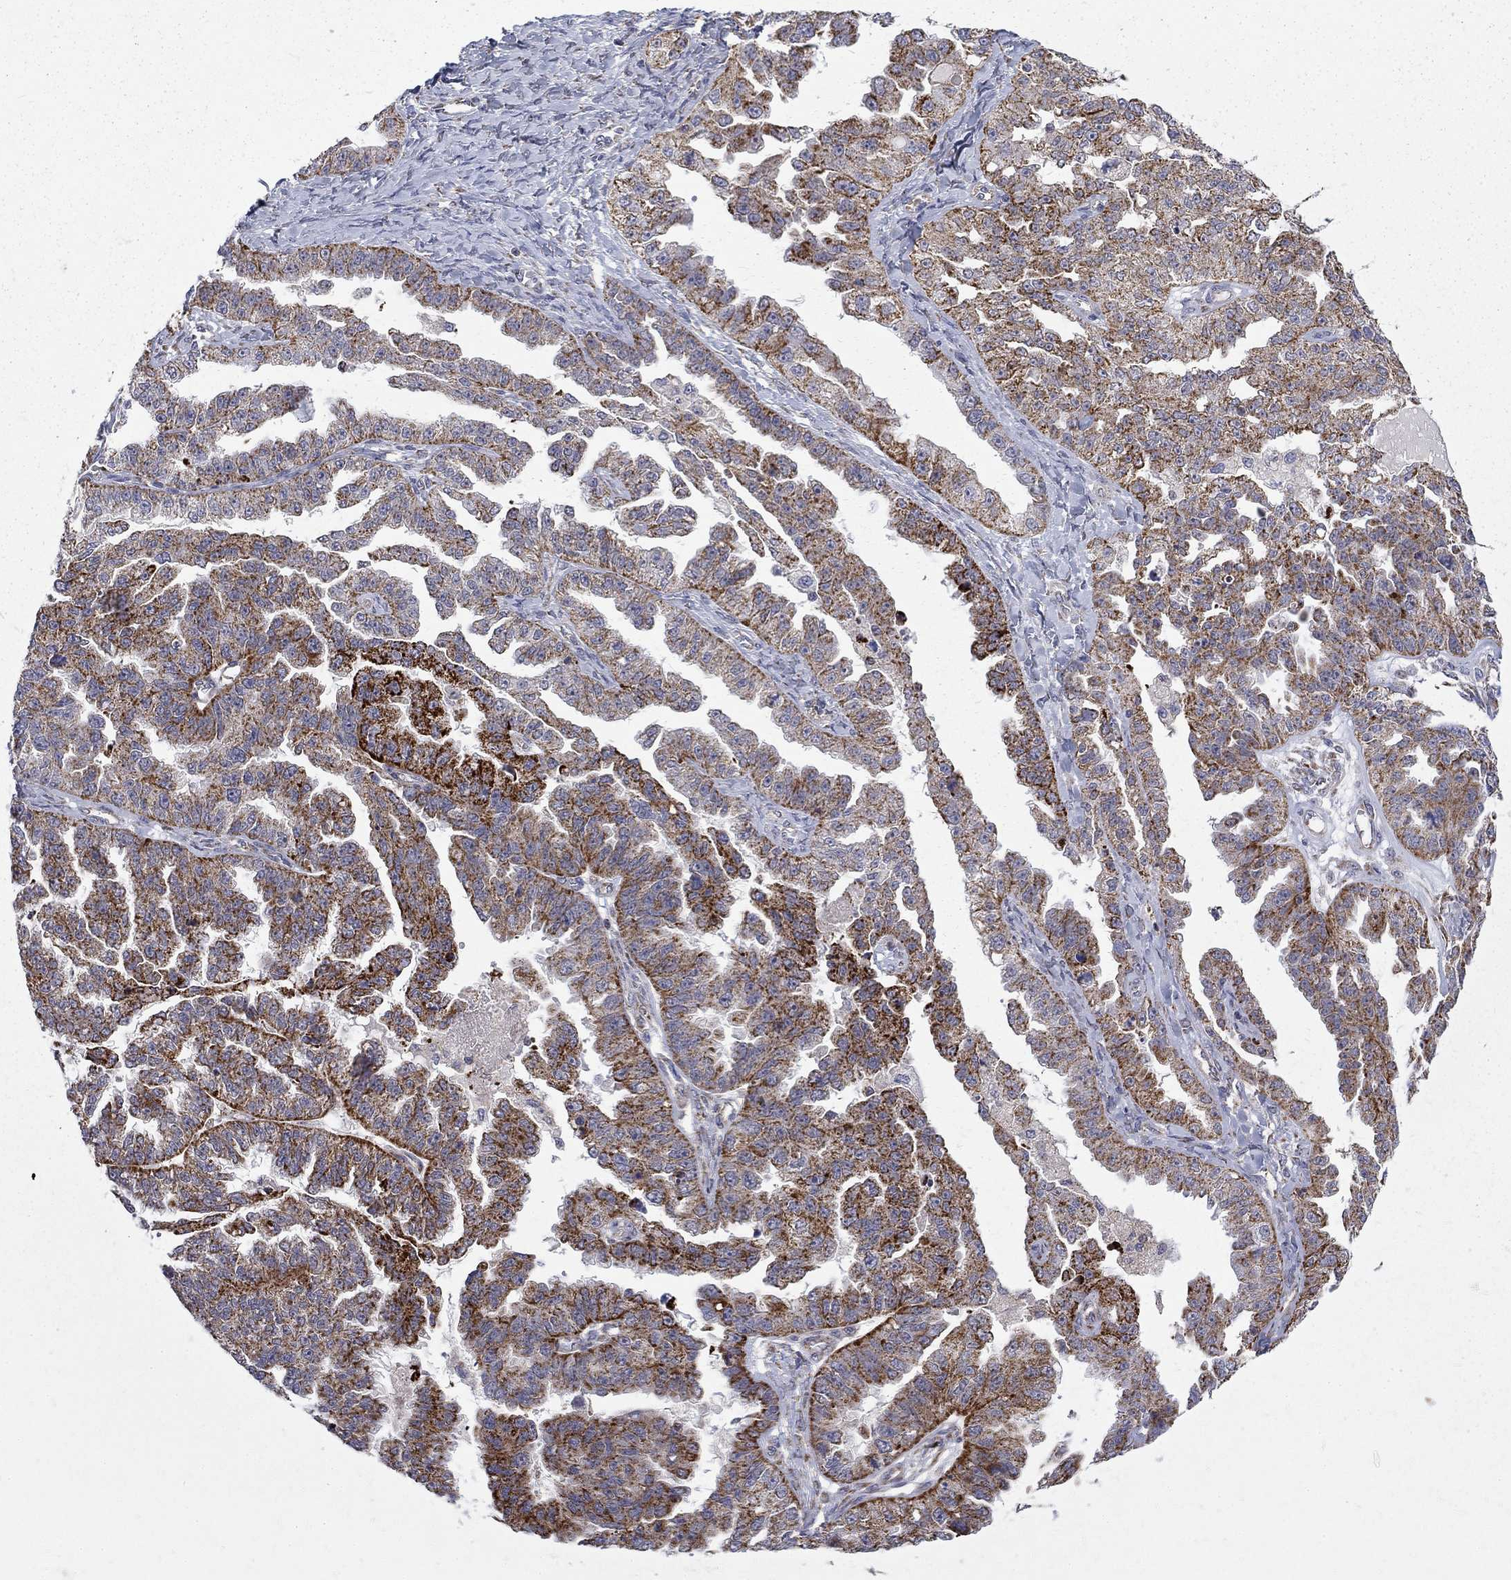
{"staining": {"intensity": "strong", "quantity": "25%-75%", "location": "cytoplasmic/membranous"}, "tissue": "ovarian cancer", "cell_type": "Tumor cells", "image_type": "cancer", "snomed": [{"axis": "morphology", "description": "Cystadenocarcinoma, serous, NOS"}, {"axis": "topography", "description": "Ovary"}], "caption": "An IHC micrograph of neoplastic tissue is shown. Protein staining in brown shows strong cytoplasmic/membranous positivity in ovarian cancer within tumor cells.", "gene": "PCBP3", "patient": {"sex": "female", "age": 58}}